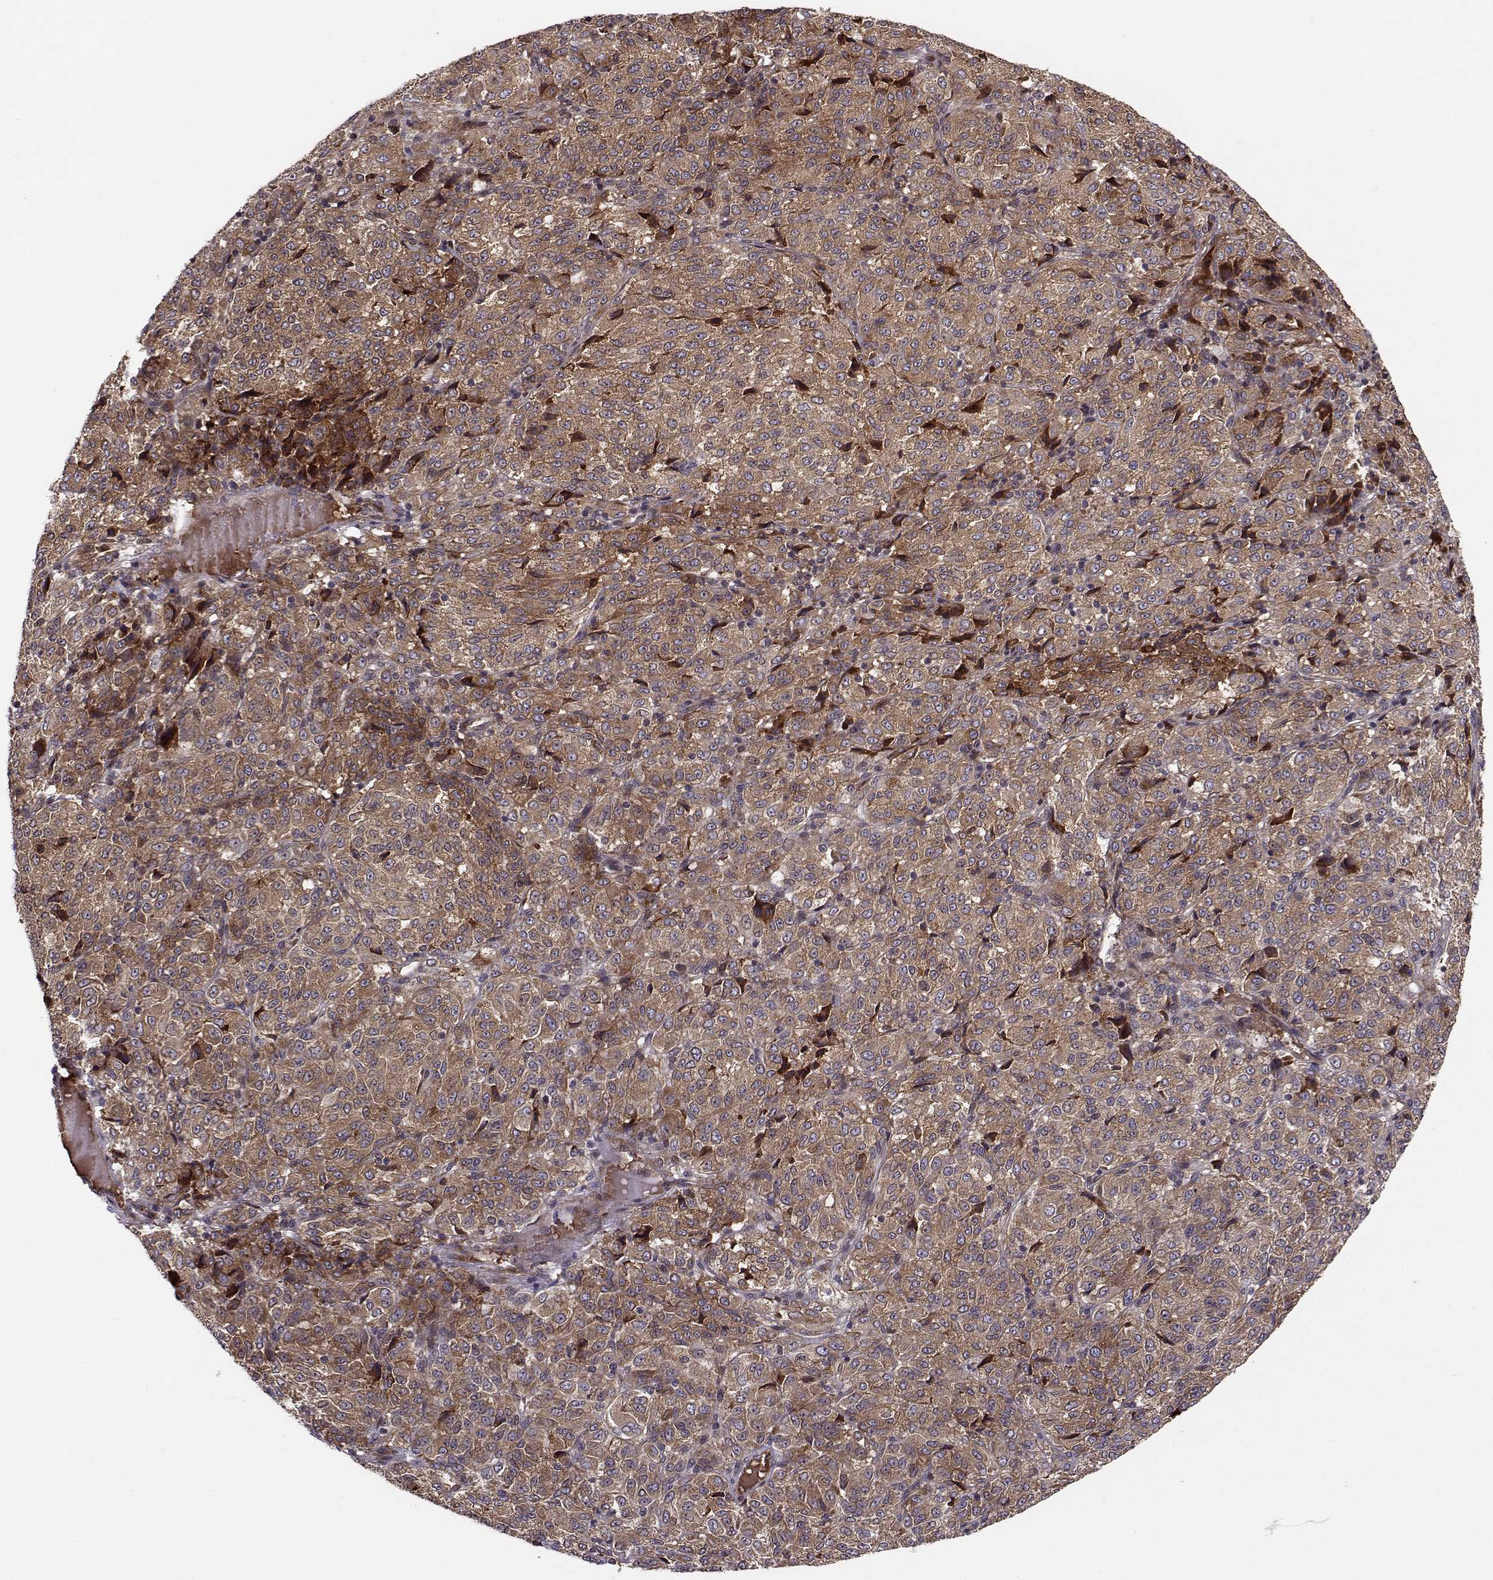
{"staining": {"intensity": "strong", "quantity": ">75%", "location": "cytoplasmic/membranous"}, "tissue": "melanoma", "cell_type": "Tumor cells", "image_type": "cancer", "snomed": [{"axis": "morphology", "description": "Malignant melanoma, Metastatic site"}, {"axis": "topography", "description": "Brain"}], "caption": "DAB immunohistochemical staining of malignant melanoma (metastatic site) displays strong cytoplasmic/membranous protein positivity in about >75% of tumor cells. (Brightfield microscopy of DAB IHC at high magnification).", "gene": "RPL31", "patient": {"sex": "female", "age": 56}}